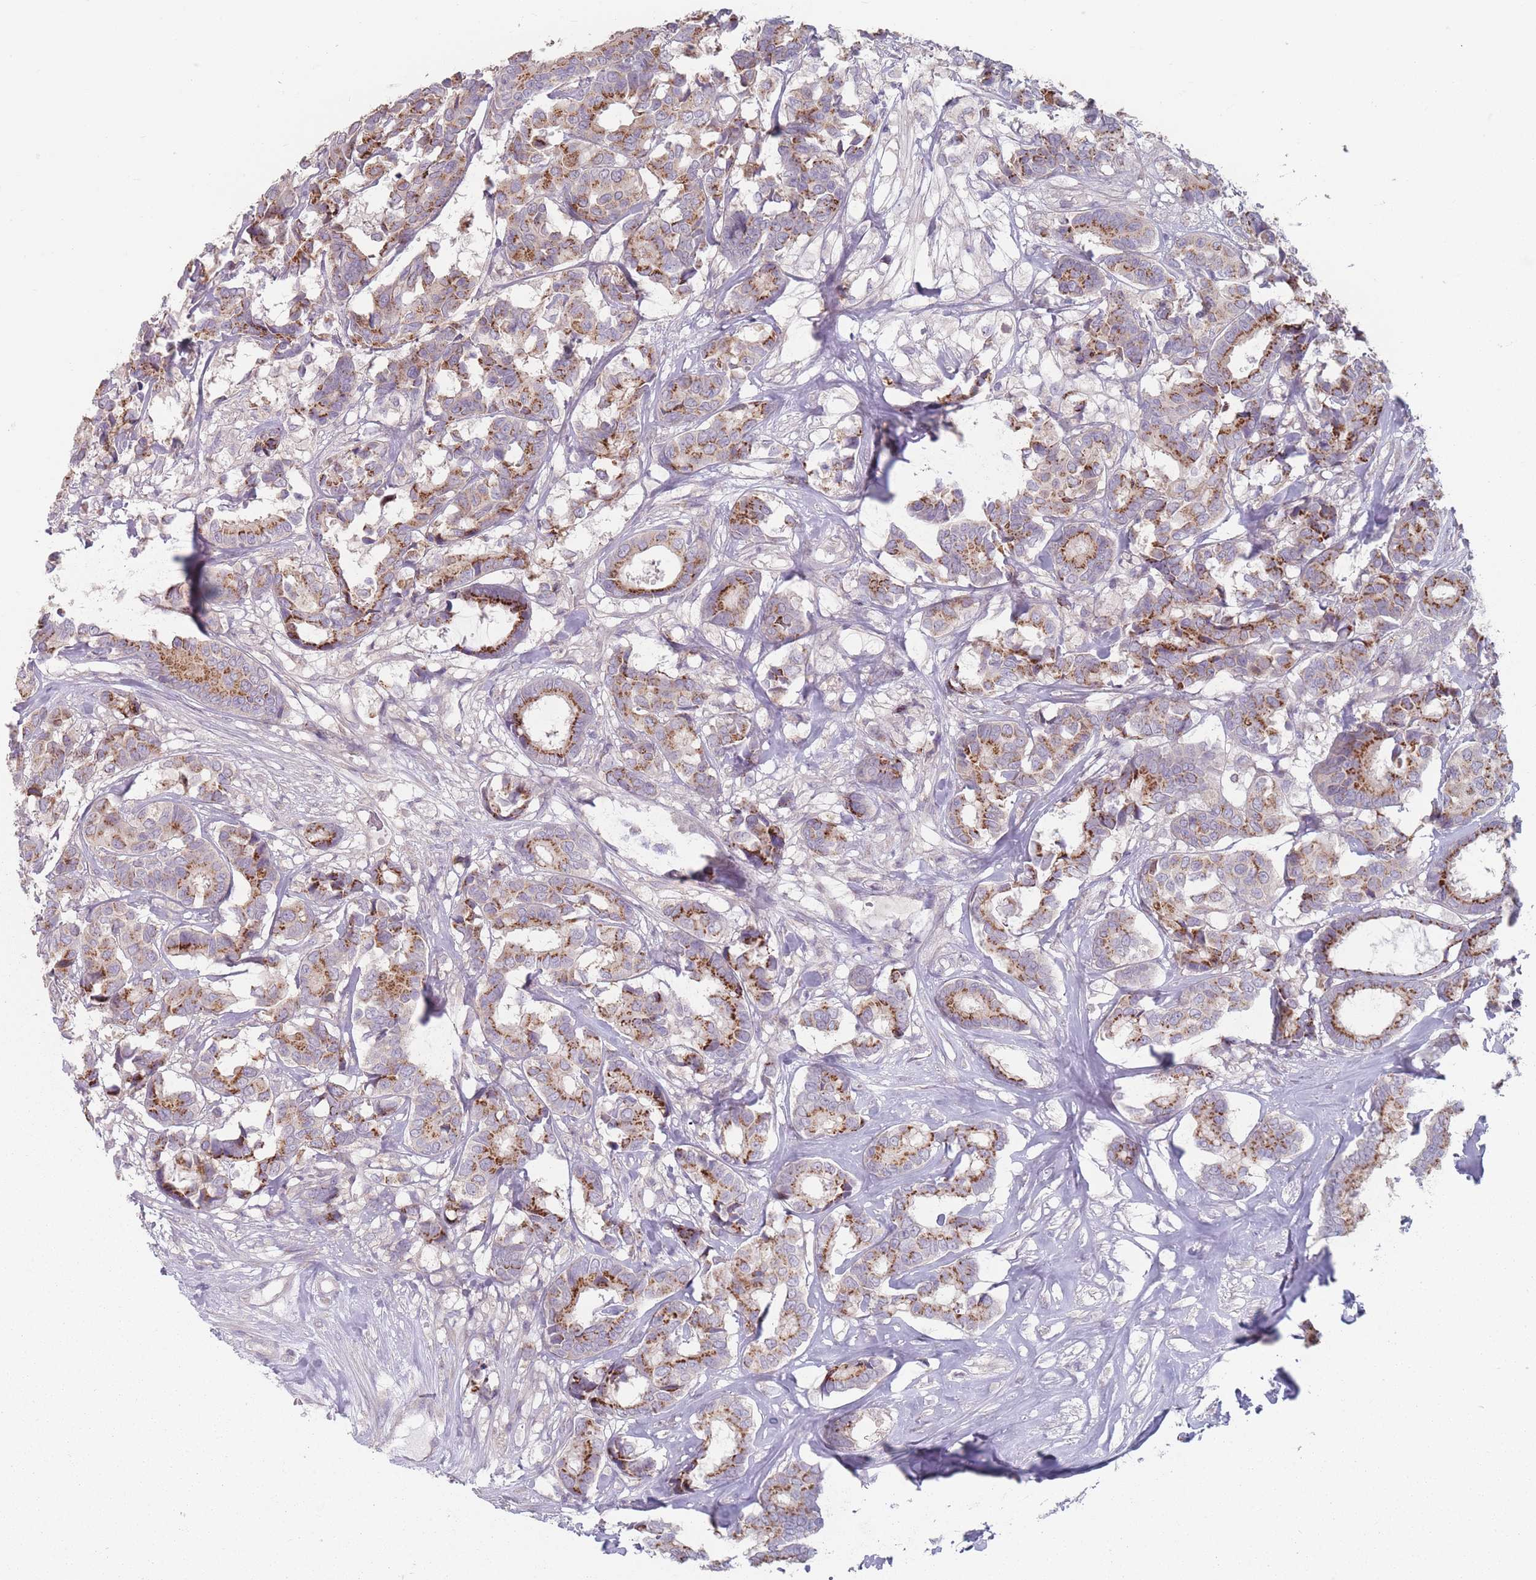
{"staining": {"intensity": "moderate", "quantity": "25%-75%", "location": "cytoplasmic/membranous"}, "tissue": "breast cancer", "cell_type": "Tumor cells", "image_type": "cancer", "snomed": [{"axis": "morphology", "description": "Normal tissue, NOS"}, {"axis": "morphology", "description": "Duct carcinoma"}, {"axis": "topography", "description": "Breast"}], "caption": "Immunohistochemistry (IHC) (DAB) staining of human invasive ductal carcinoma (breast) exhibits moderate cytoplasmic/membranous protein positivity in approximately 25%-75% of tumor cells.", "gene": "AKAIN1", "patient": {"sex": "female", "age": 87}}